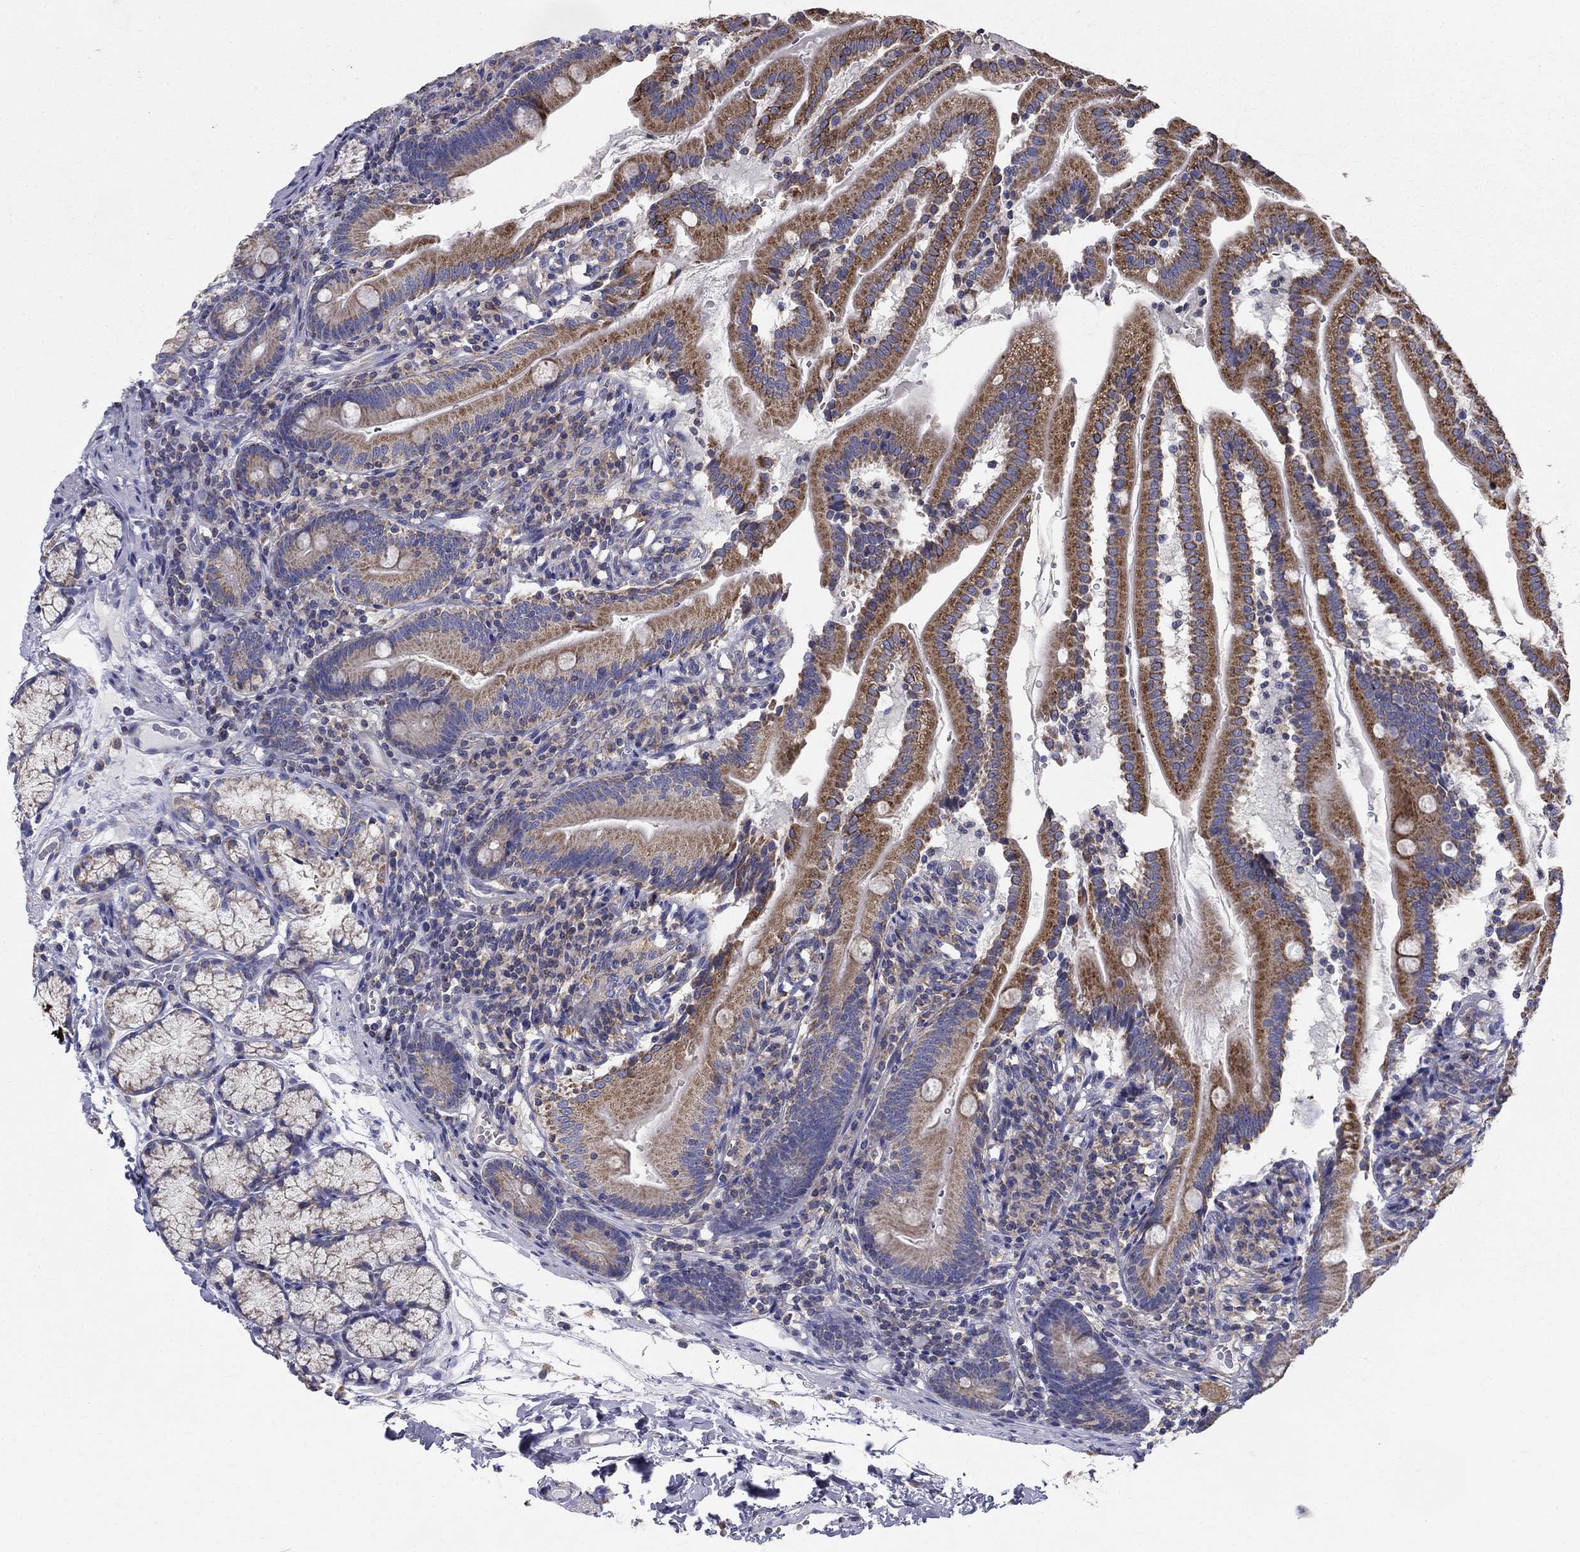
{"staining": {"intensity": "moderate", "quantity": "25%-75%", "location": "cytoplasmic/membranous"}, "tissue": "duodenum", "cell_type": "Glandular cells", "image_type": "normal", "snomed": [{"axis": "morphology", "description": "Normal tissue, NOS"}, {"axis": "topography", "description": "Duodenum"}], "caption": "A histopathology image of duodenum stained for a protein exhibits moderate cytoplasmic/membranous brown staining in glandular cells. The staining is performed using DAB brown chromogen to label protein expression. The nuclei are counter-stained blue using hematoxylin.", "gene": "NME5", "patient": {"sex": "female", "age": 67}}